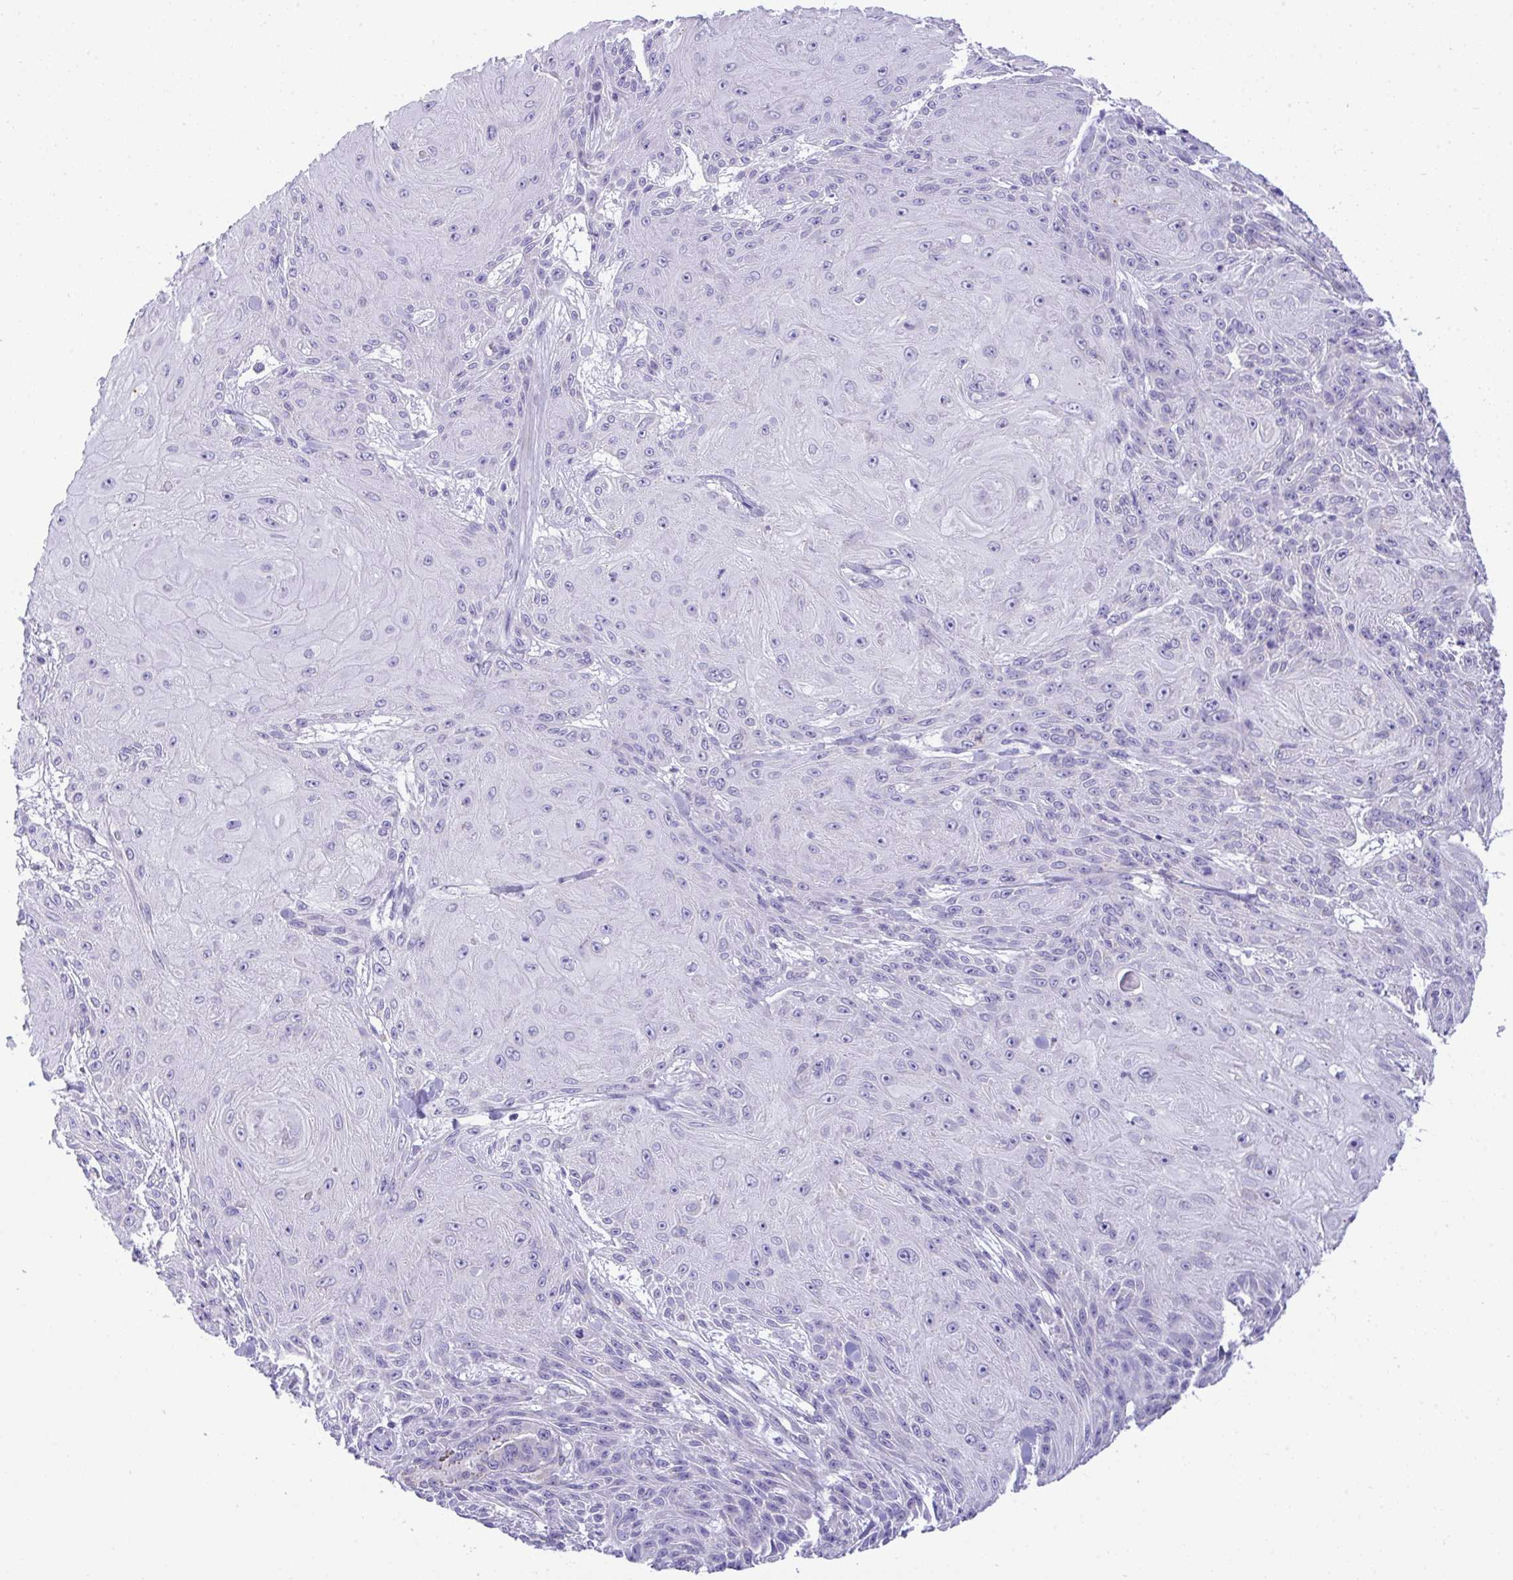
{"staining": {"intensity": "negative", "quantity": "none", "location": "none"}, "tissue": "skin cancer", "cell_type": "Tumor cells", "image_type": "cancer", "snomed": [{"axis": "morphology", "description": "Squamous cell carcinoma, NOS"}, {"axis": "topography", "description": "Skin"}], "caption": "Immunohistochemistry (IHC) of squamous cell carcinoma (skin) shows no staining in tumor cells.", "gene": "PLA2G12B", "patient": {"sex": "male", "age": 88}}